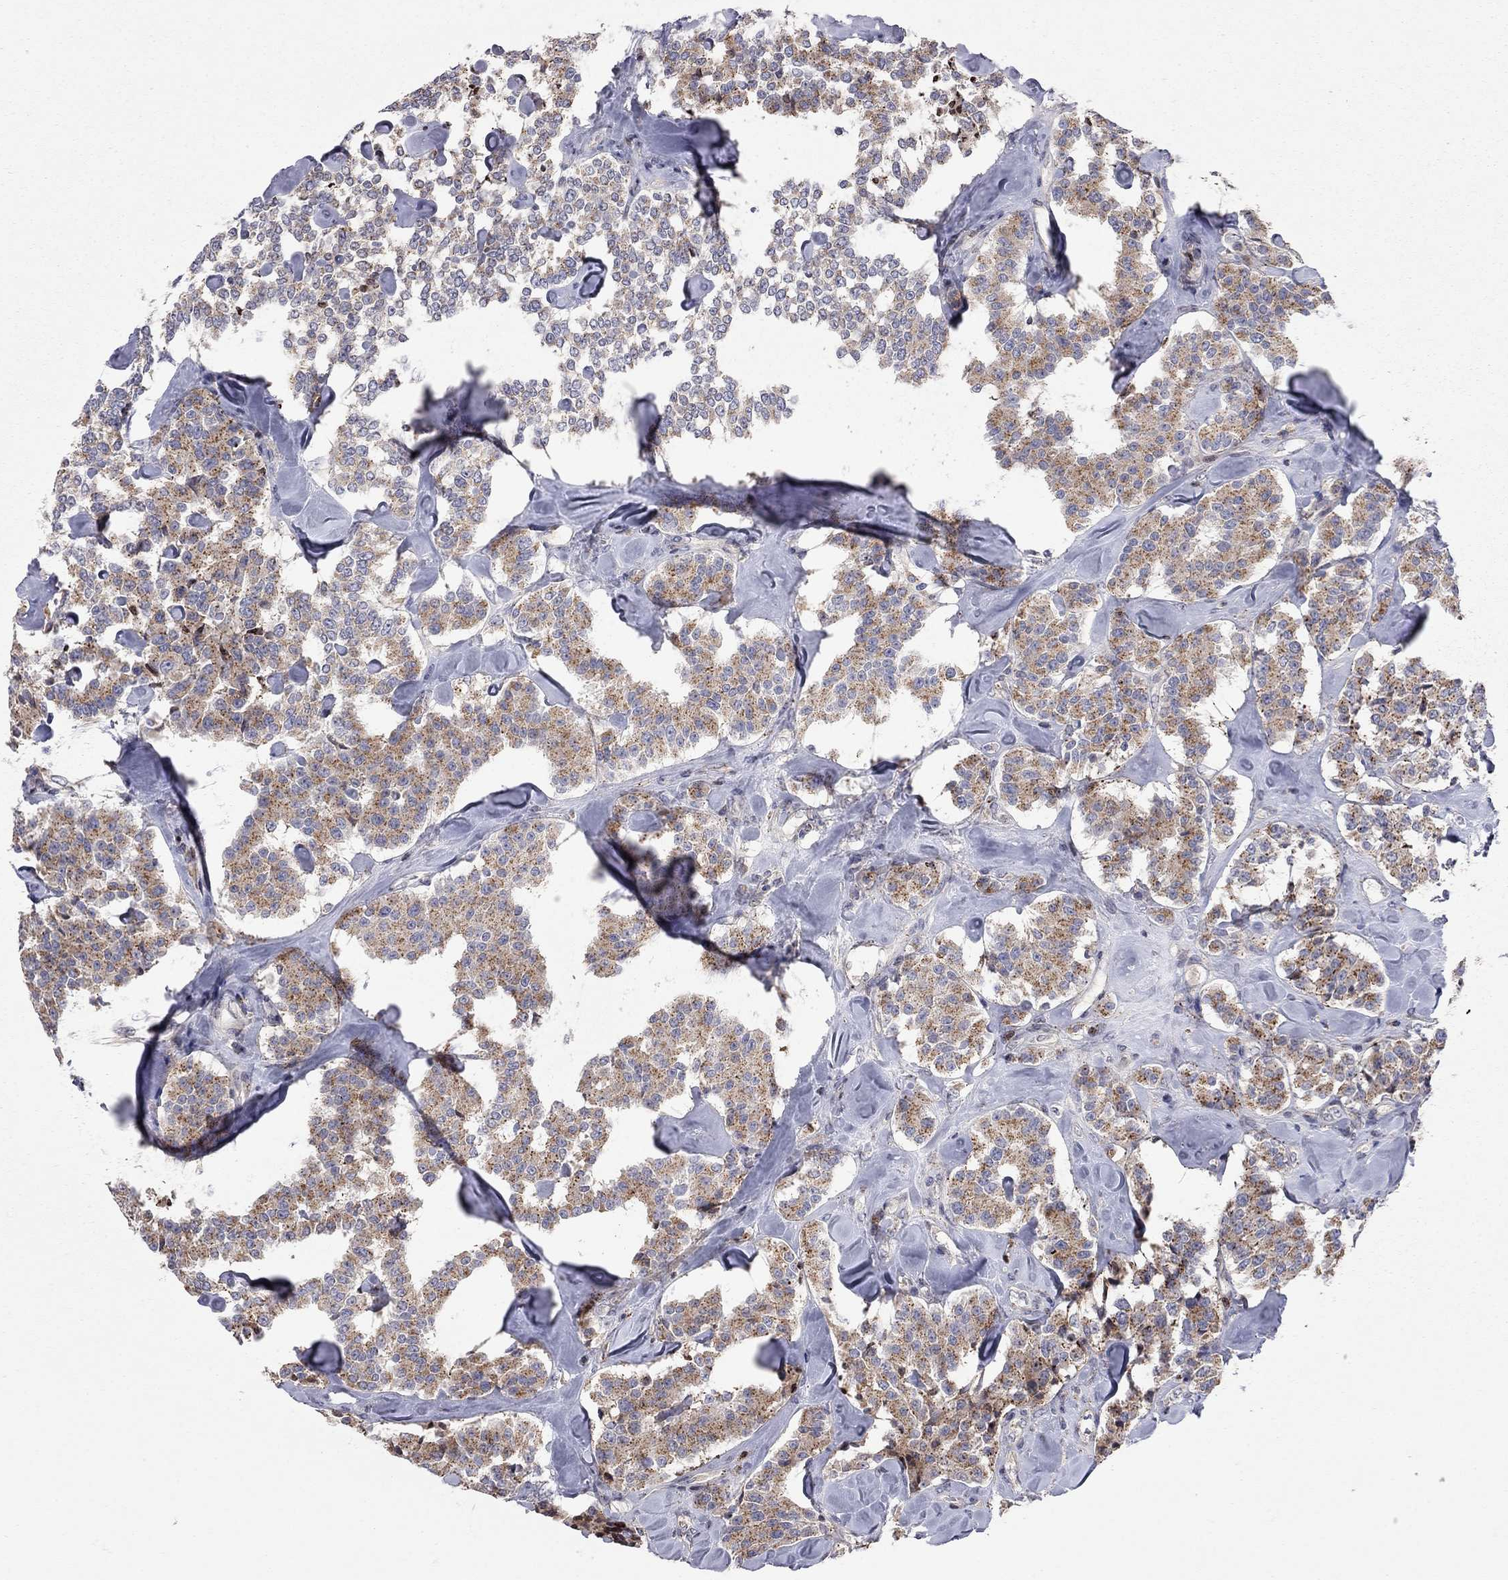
{"staining": {"intensity": "moderate", "quantity": "25%-75%", "location": "cytoplasmic/membranous"}, "tissue": "carcinoid", "cell_type": "Tumor cells", "image_type": "cancer", "snomed": [{"axis": "morphology", "description": "Carcinoid, malignant, NOS"}, {"axis": "topography", "description": "Pancreas"}], "caption": "Carcinoid was stained to show a protein in brown. There is medium levels of moderate cytoplasmic/membranous positivity in about 25%-75% of tumor cells. The staining is performed using DAB brown chromogen to label protein expression. The nuclei are counter-stained blue using hematoxylin.", "gene": "ERN2", "patient": {"sex": "male", "age": 41}}